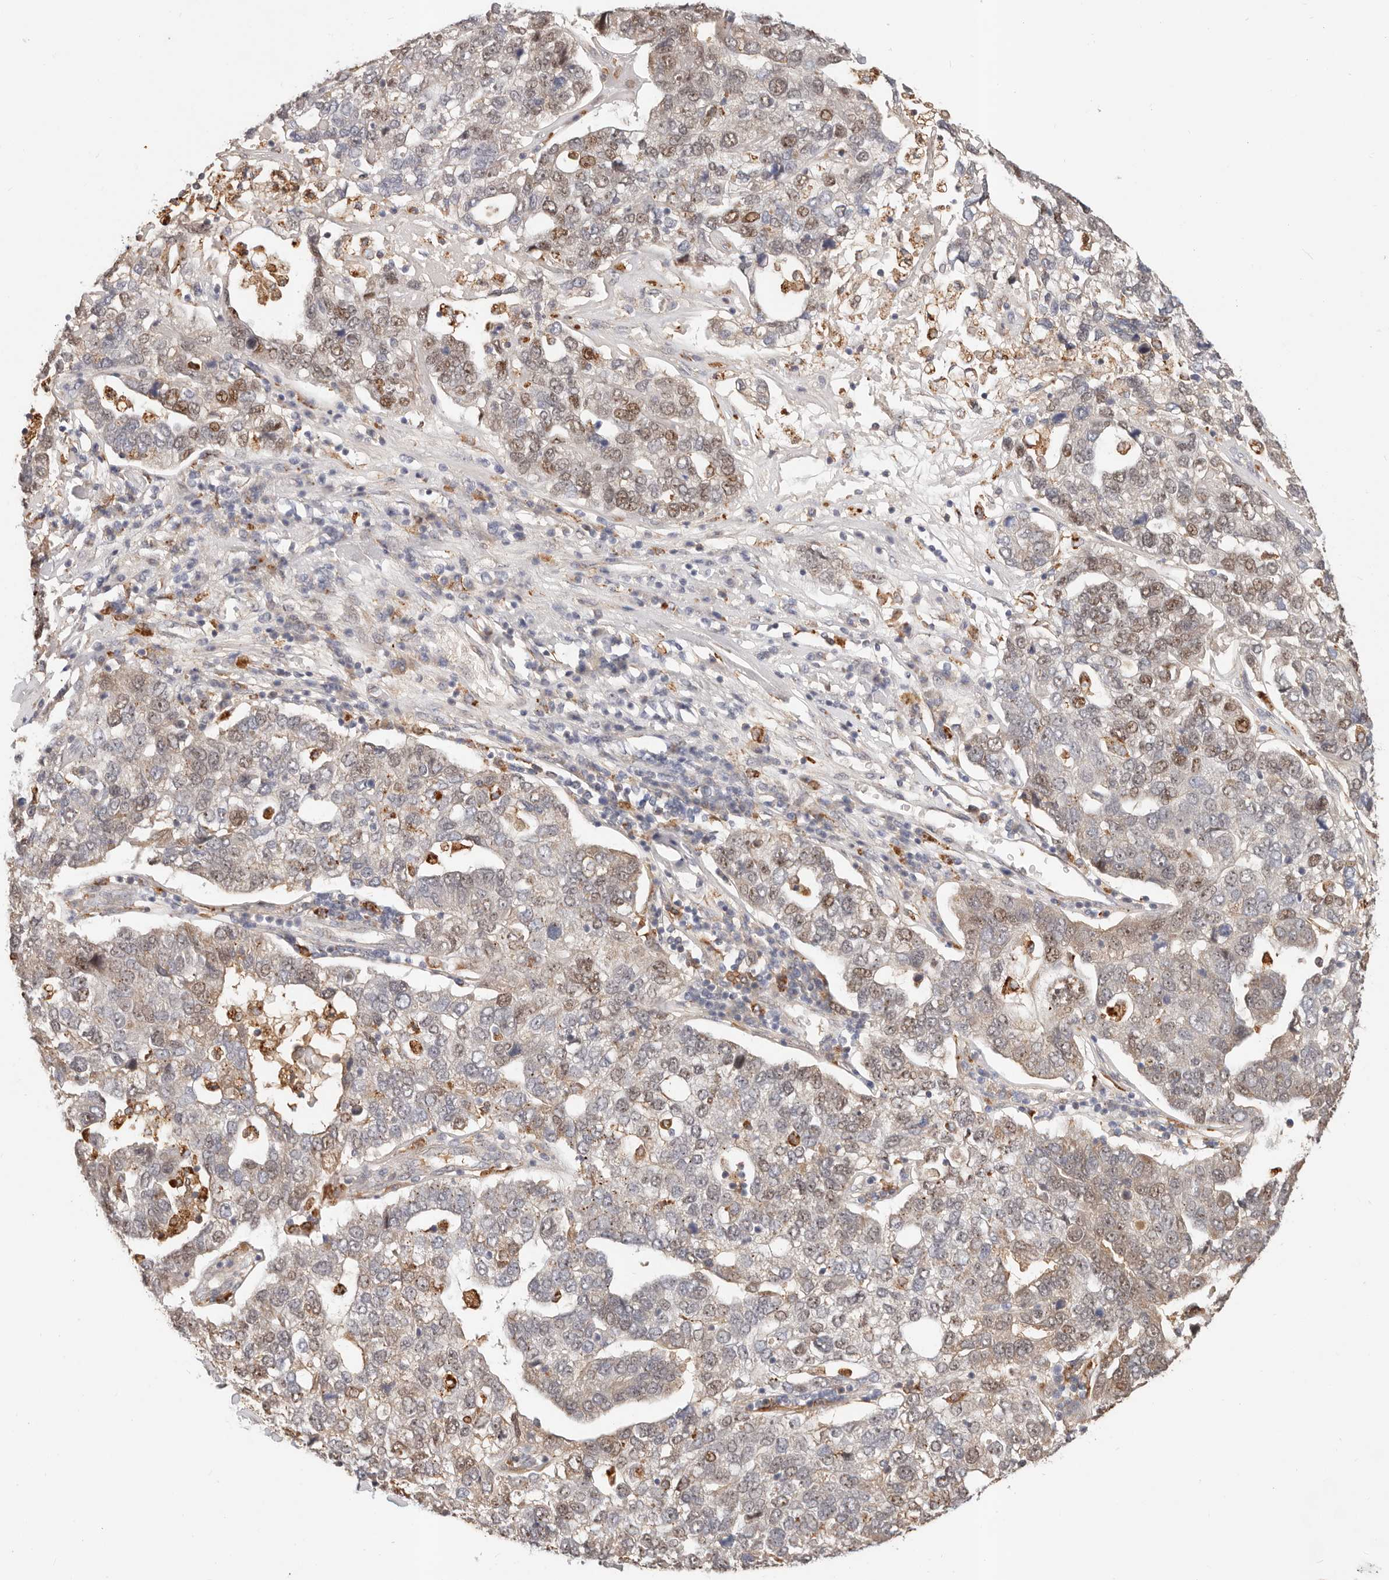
{"staining": {"intensity": "weak", "quantity": "25%-75%", "location": "nuclear"}, "tissue": "pancreatic cancer", "cell_type": "Tumor cells", "image_type": "cancer", "snomed": [{"axis": "morphology", "description": "Adenocarcinoma, NOS"}, {"axis": "topography", "description": "Pancreas"}], "caption": "Pancreatic adenocarcinoma was stained to show a protein in brown. There is low levels of weak nuclear expression in about 25%-75% of tumor cells.", "gene": "ZRANB1", "patient": {"sex": "female", "age": 61}}